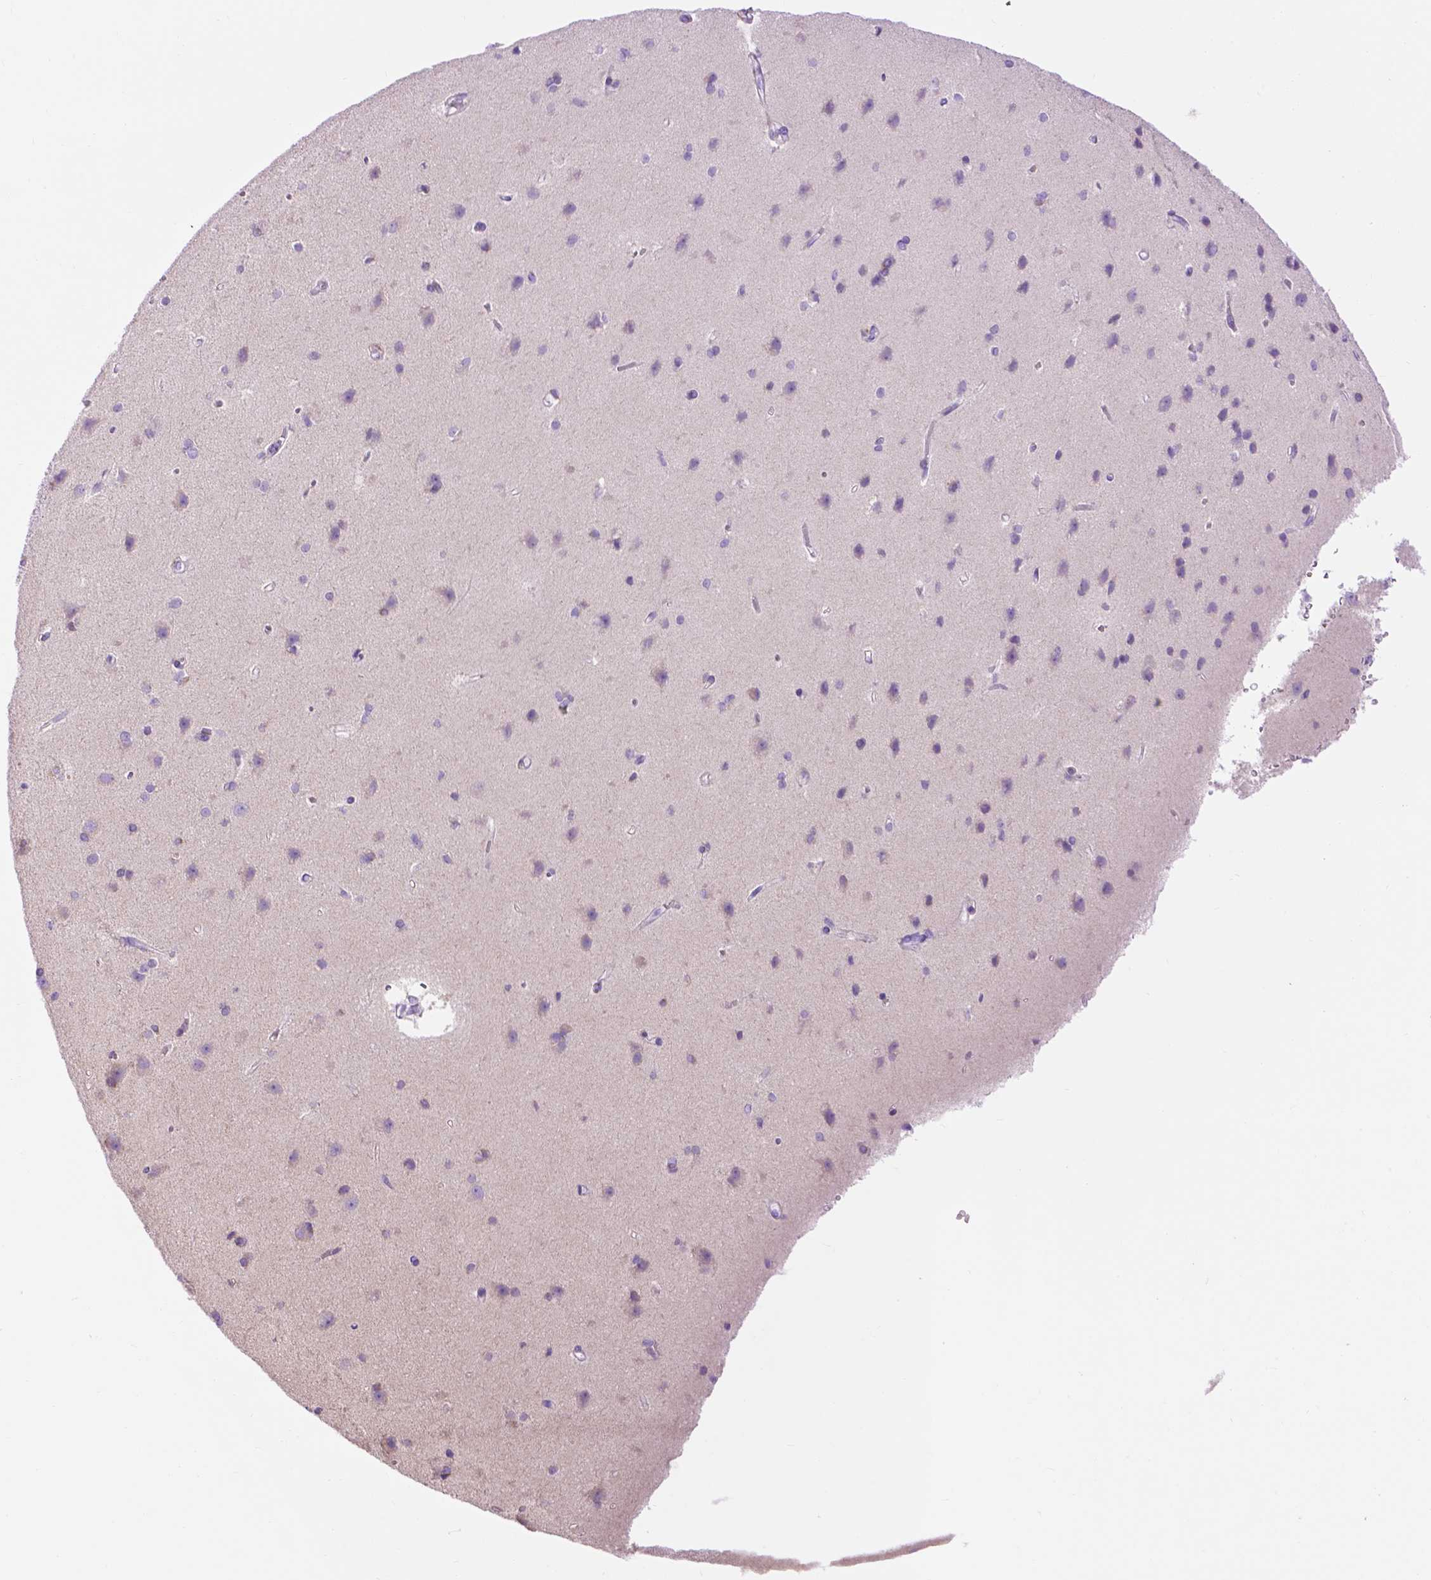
{"staining": {"intensity": "moderate", "quantity": "<25%", "location": "cytoplasmic/membranous"}, "tissue": "cerebral cortex", "cell_type": "Endothelial cells", "image_type": "normal", "snomed": [{"axis": "morphology", "description": "Normal tissue, NOS"}, {"axis": "topography", "description": "Cerebral cortex"}], "caption": "Unremarkable cerebral cortex shows moderate cytoplasmic/membranous positivity in approximately <25% of endothelial cells, visualized by immunohistochemistry.", "gene": "PYCR3", "patient": {"sex": "male", "age": 37}}